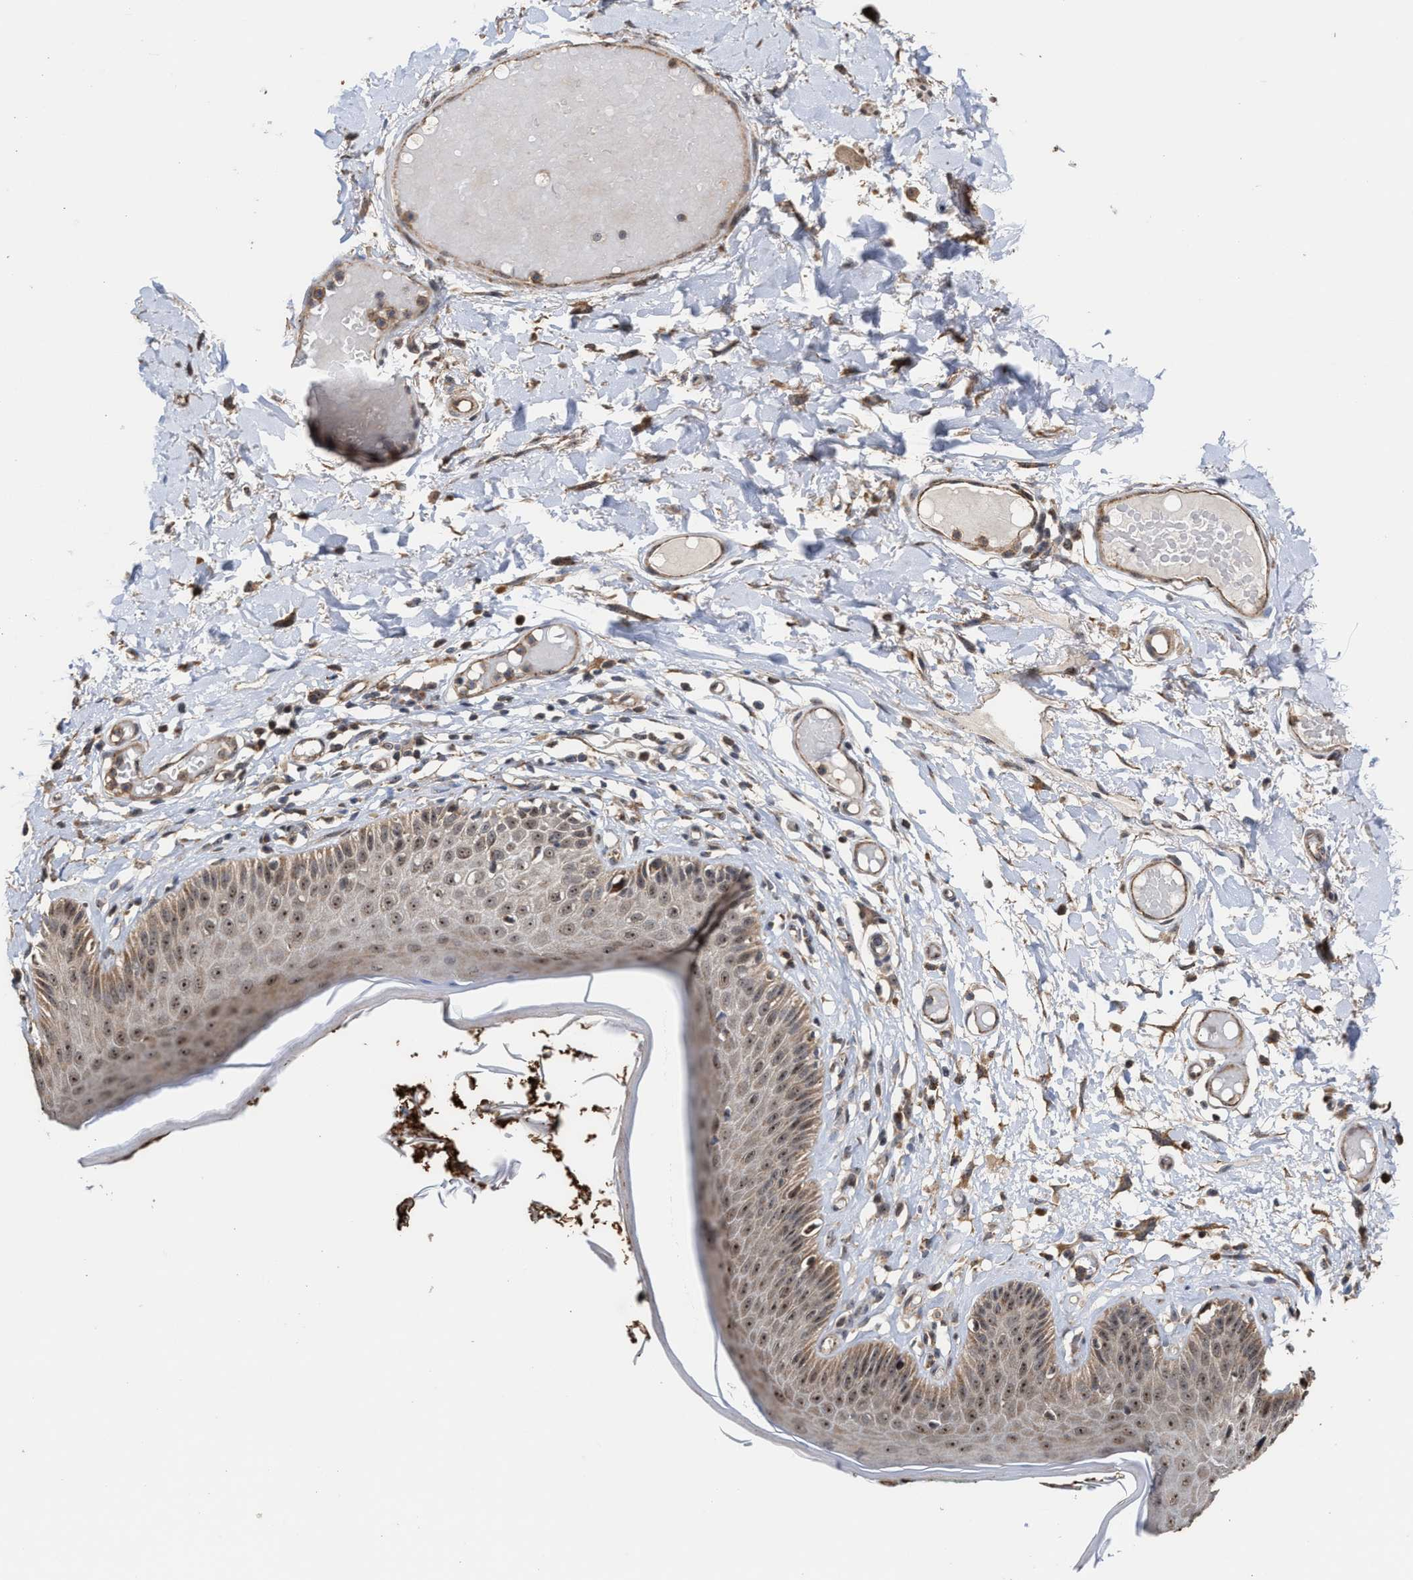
{"staining": {"intensity": "strong", "quantity": "25%-75%", "location": "cytoplasmic/membranous,nuclear"}, "tissue": "skin", "cell_type": "Epidermal cells", "image_type": "normal", "snomed": [{"axis": "morphology", "description": "Normal tissue, NOS"}, {"axis": "topography", "description": "Vulva"}], "caption": "Normal skin was stained to show a protein in brown. There is high levels of strong cytoplasmic/membranous,nuclear positivity in about 25%-75% of epidermal cells. The staining was performed using DAB (3,3'-diaminobenzidine) to visualize the protein expression in brown, while the nuclei were stained in blue with hematoxylin (Magnification: 20x).", "gene": "EXOSC2", "patient": {"sex": "female", "age": 73}}